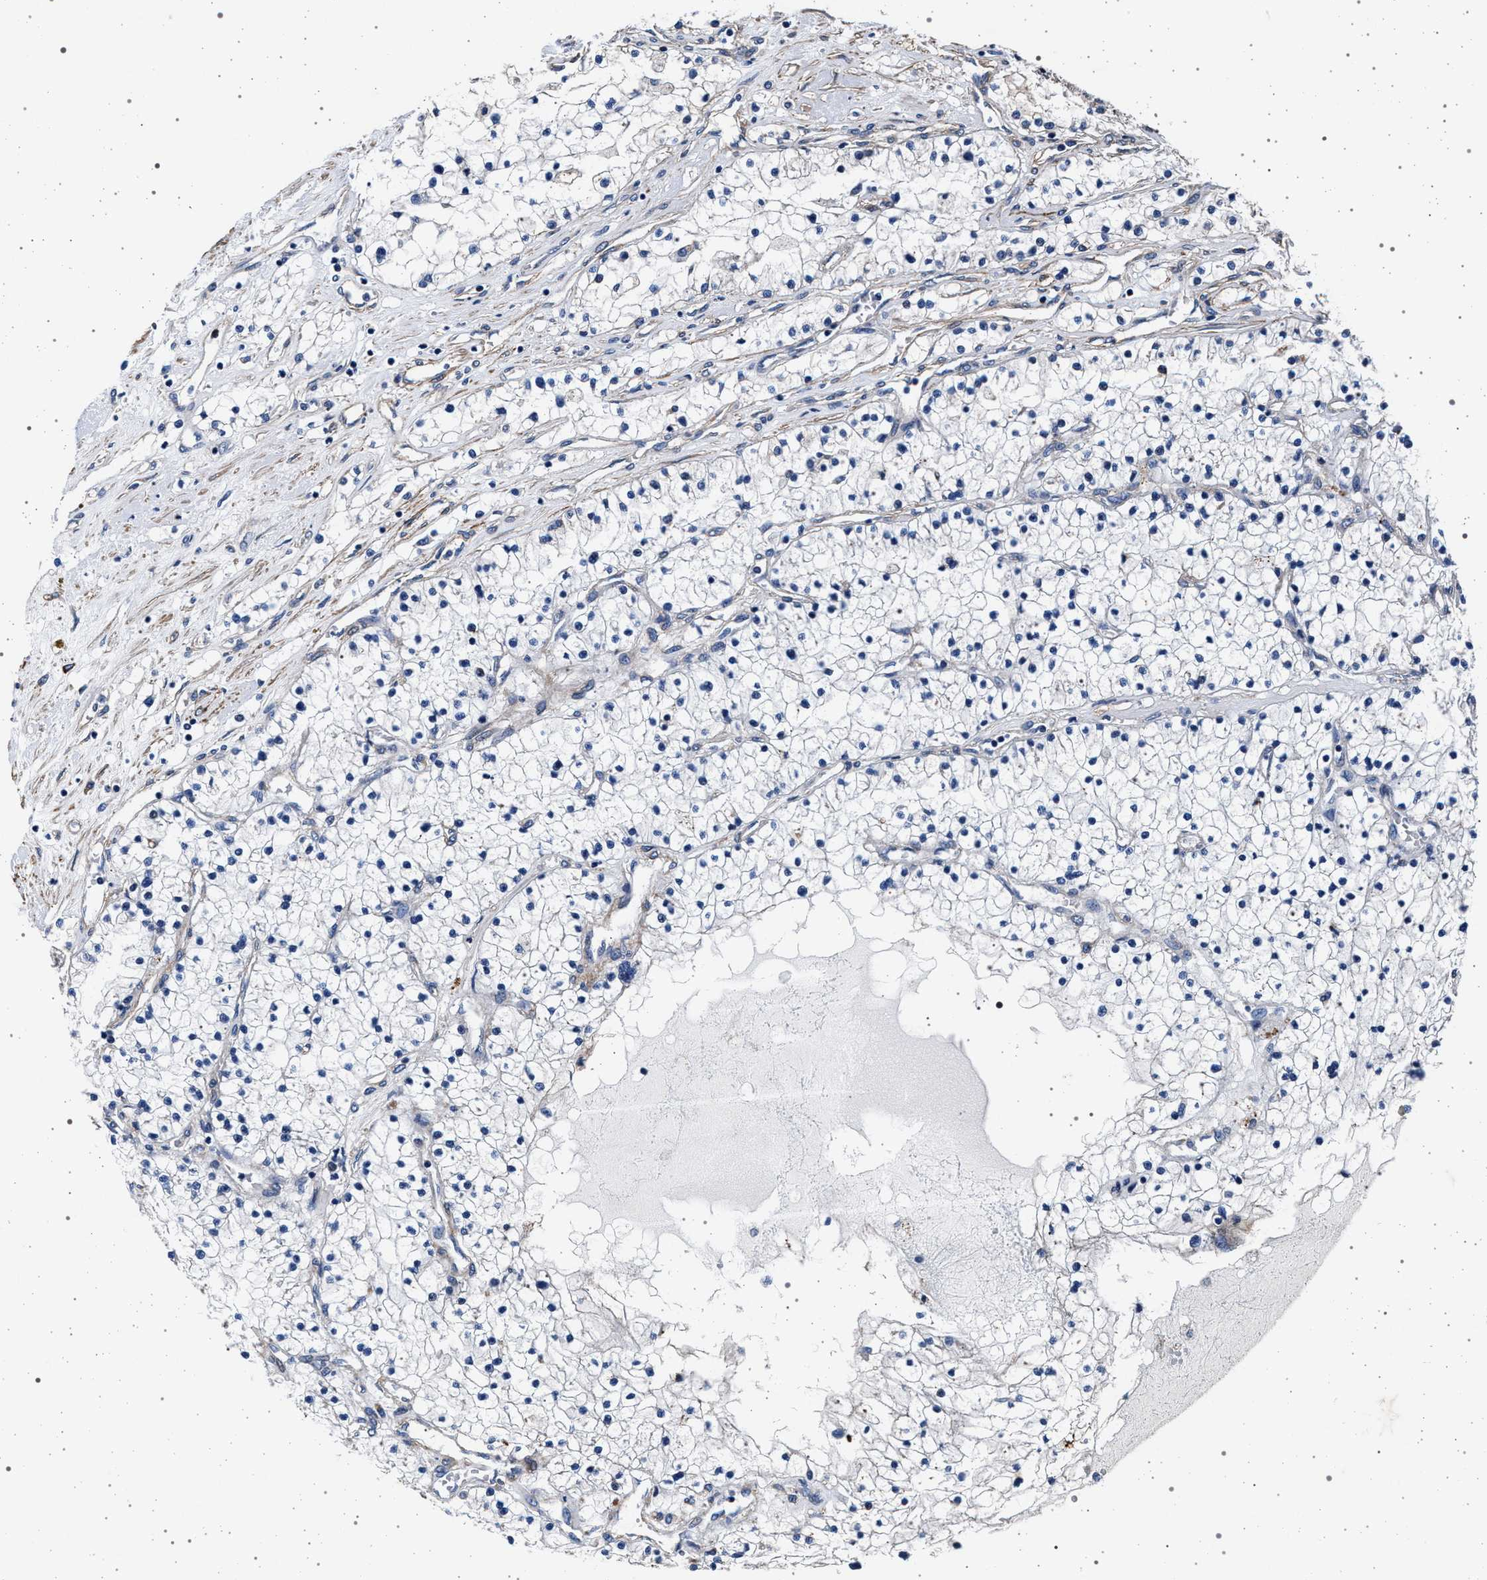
{"staining": {"intensity": "negative", "quantity": "none", "location": "none"}, "tissue": "renal cancer", "cell_type": "Tumor cells", "image_type": "cancer", "snomed": [{"axis": "morphology", "description": "Adenocarcinoma, NOS"}, {"axis": "topography", "description": "Kidney"}], "caption": "High magnification brightfield microscopy of renal cancer (adenocarcinoma) stained with DAB (brown) and counterstained with hematoxylin (blue): tumor cells show no significant positivity.", "gene": "KCNK6", "patient": {"sex": "male", "age": 68}}